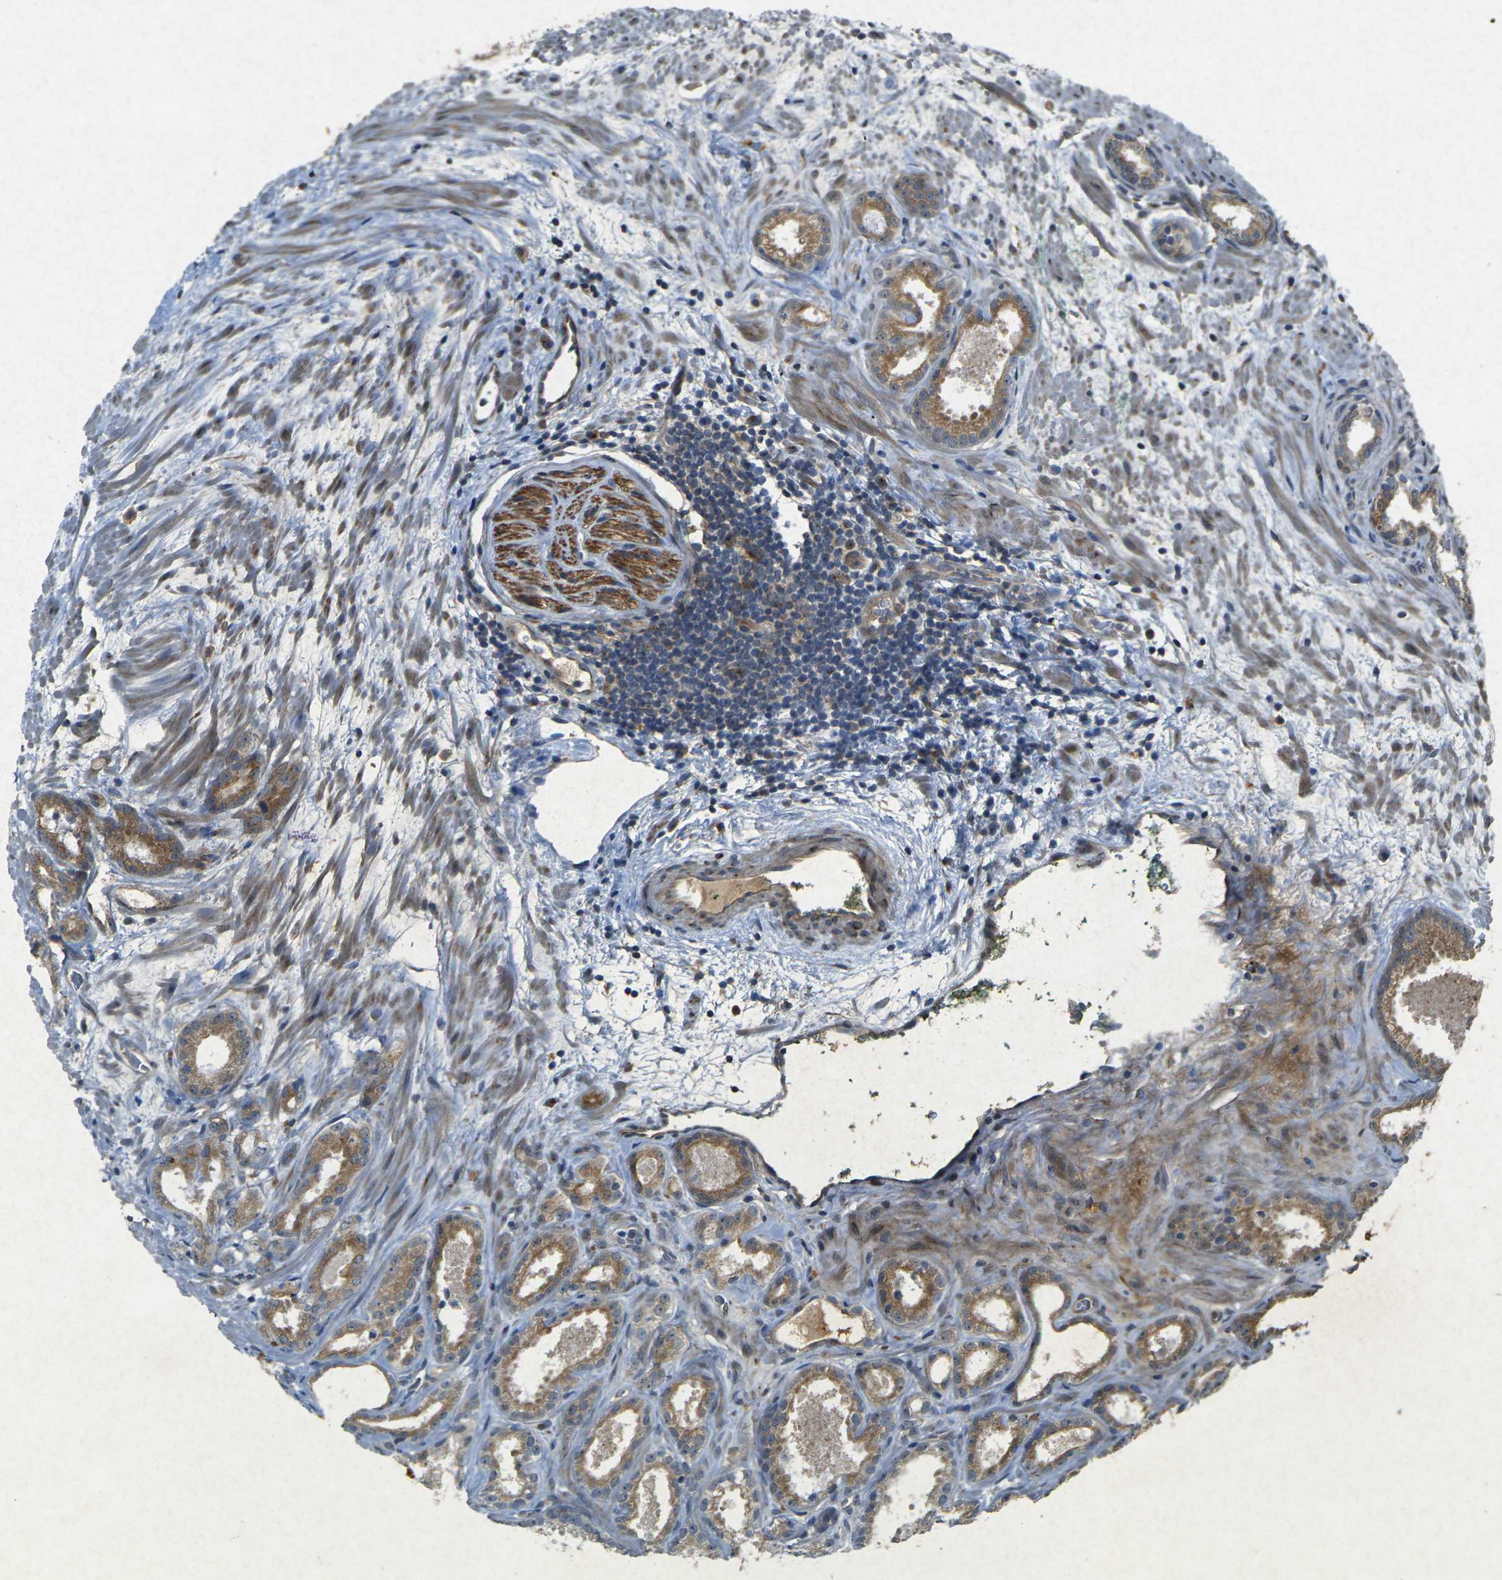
{"staining": {"intensity": "moderate", "quantity": ">75%", "location": "cytoplasmic/membranous"}, "tissue": "prostate cancer", "cell_type": "Tumor cells", "image_type": "cancer", "snomed": [{"axis": "morphology", "description": "Adenocarcinoma, Low grade"}, {"axis": "topography", "description": "Prostate"}], "caption": "Prostate cancer (low-grade adenocarcinoma) was stained to show a protein in brown. There is medium levels of moderate cytoplasmic/membranous positivity in approximately >75% of tumor cells.", "gene": "RGMA", "patient": {"sex": "male", "age": 57}}